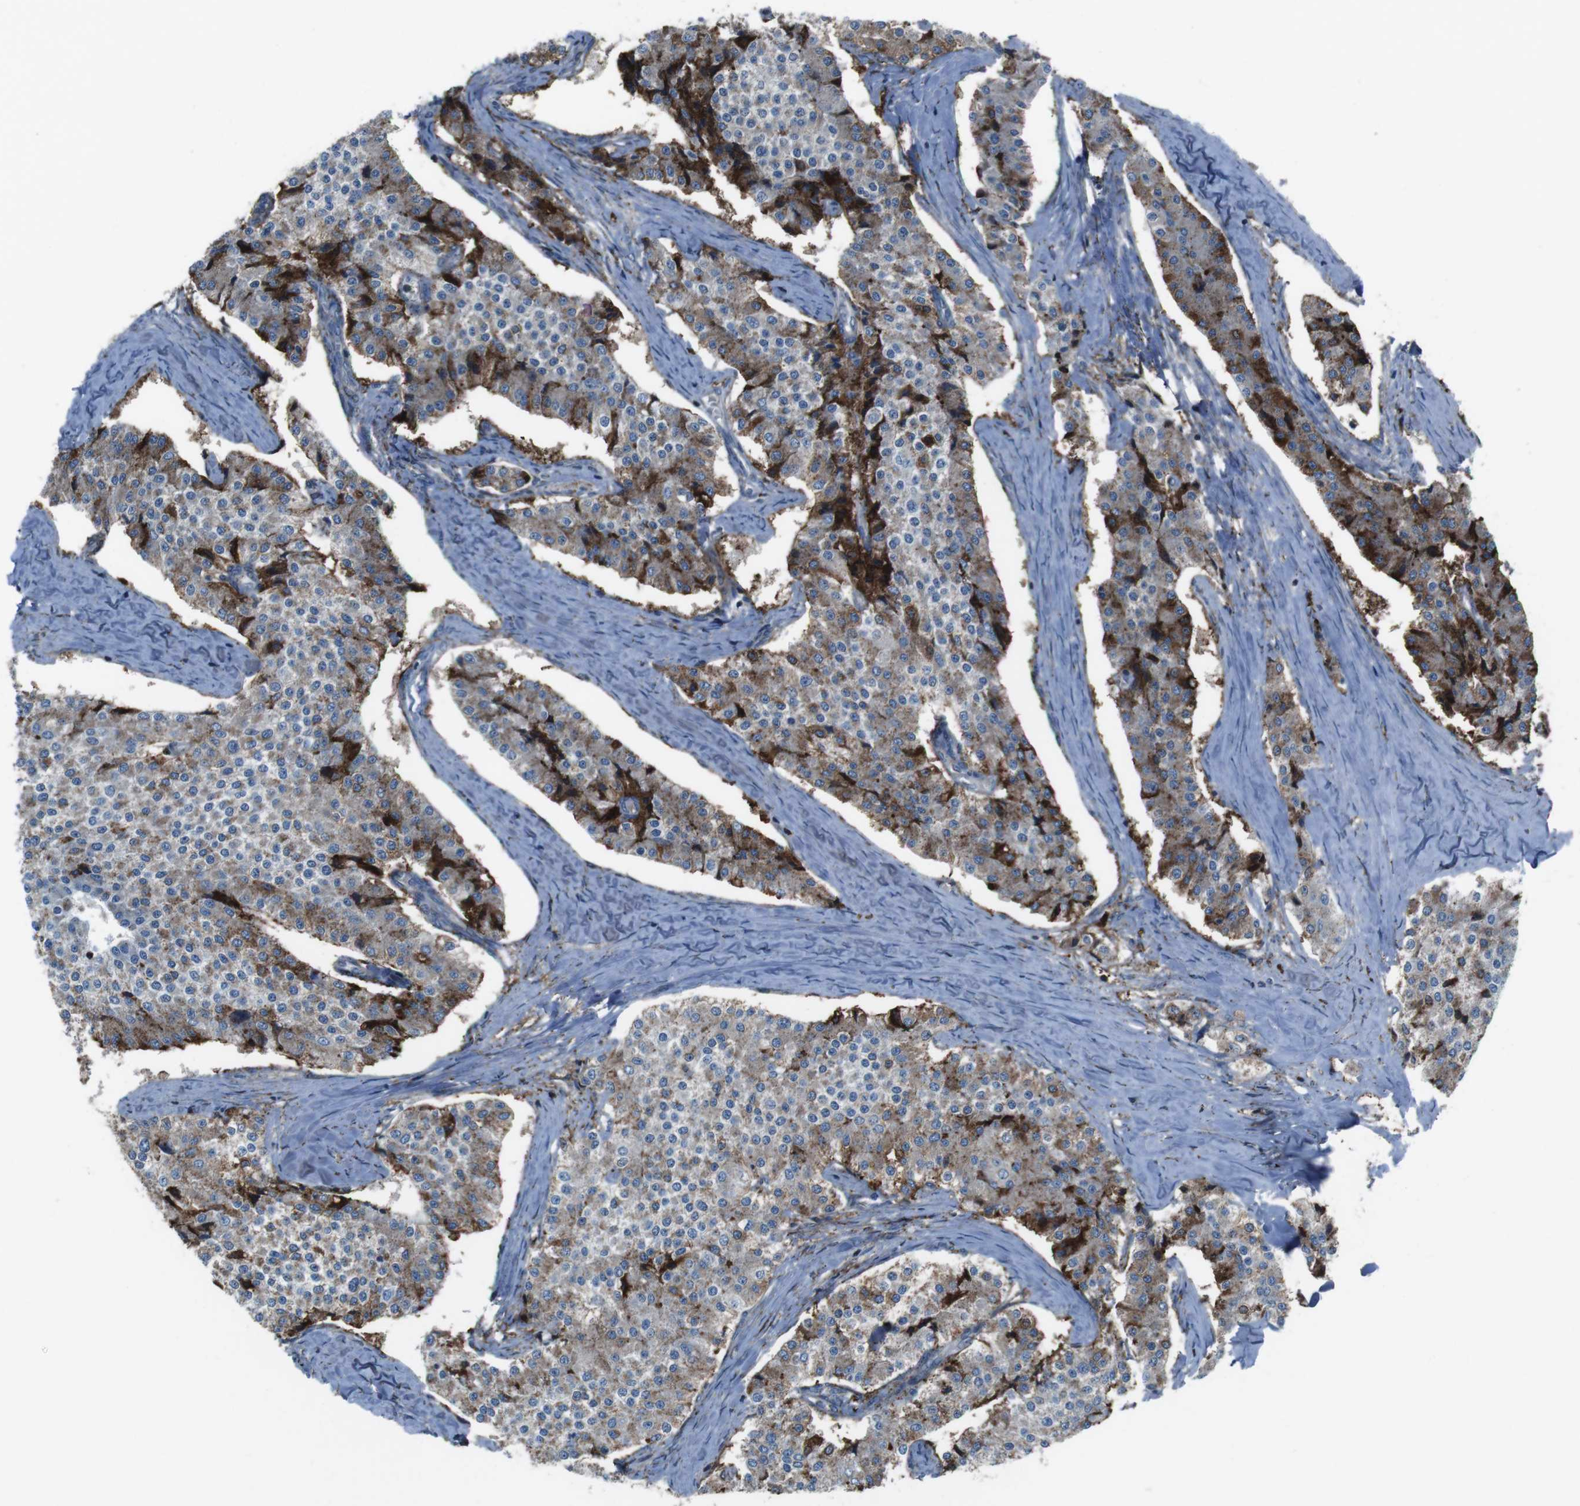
{"staining": {"intensity": "moderate", "quantity": "25%-75%", "location": "cytoplasmic/membranous"}, "tissue": "carcinoid", "cell_type": "Tumor cells", "image_type": "cancer", "snomed": [{"axis": "morphology", "description": "Carcinoid, malignant, NOS"}, {"axis": "topography", "description": "Colon"}], "caption": "The micrograph displays a brown stain indicating the presence of a protein in the cytoplasmic/membranous of tumor cells in malignant carcinoid. (DAB = brown stain, brightfield microscopy at high magnification).", "gene": "GDF10", "patient": {"sex": "female", "age": 52}}